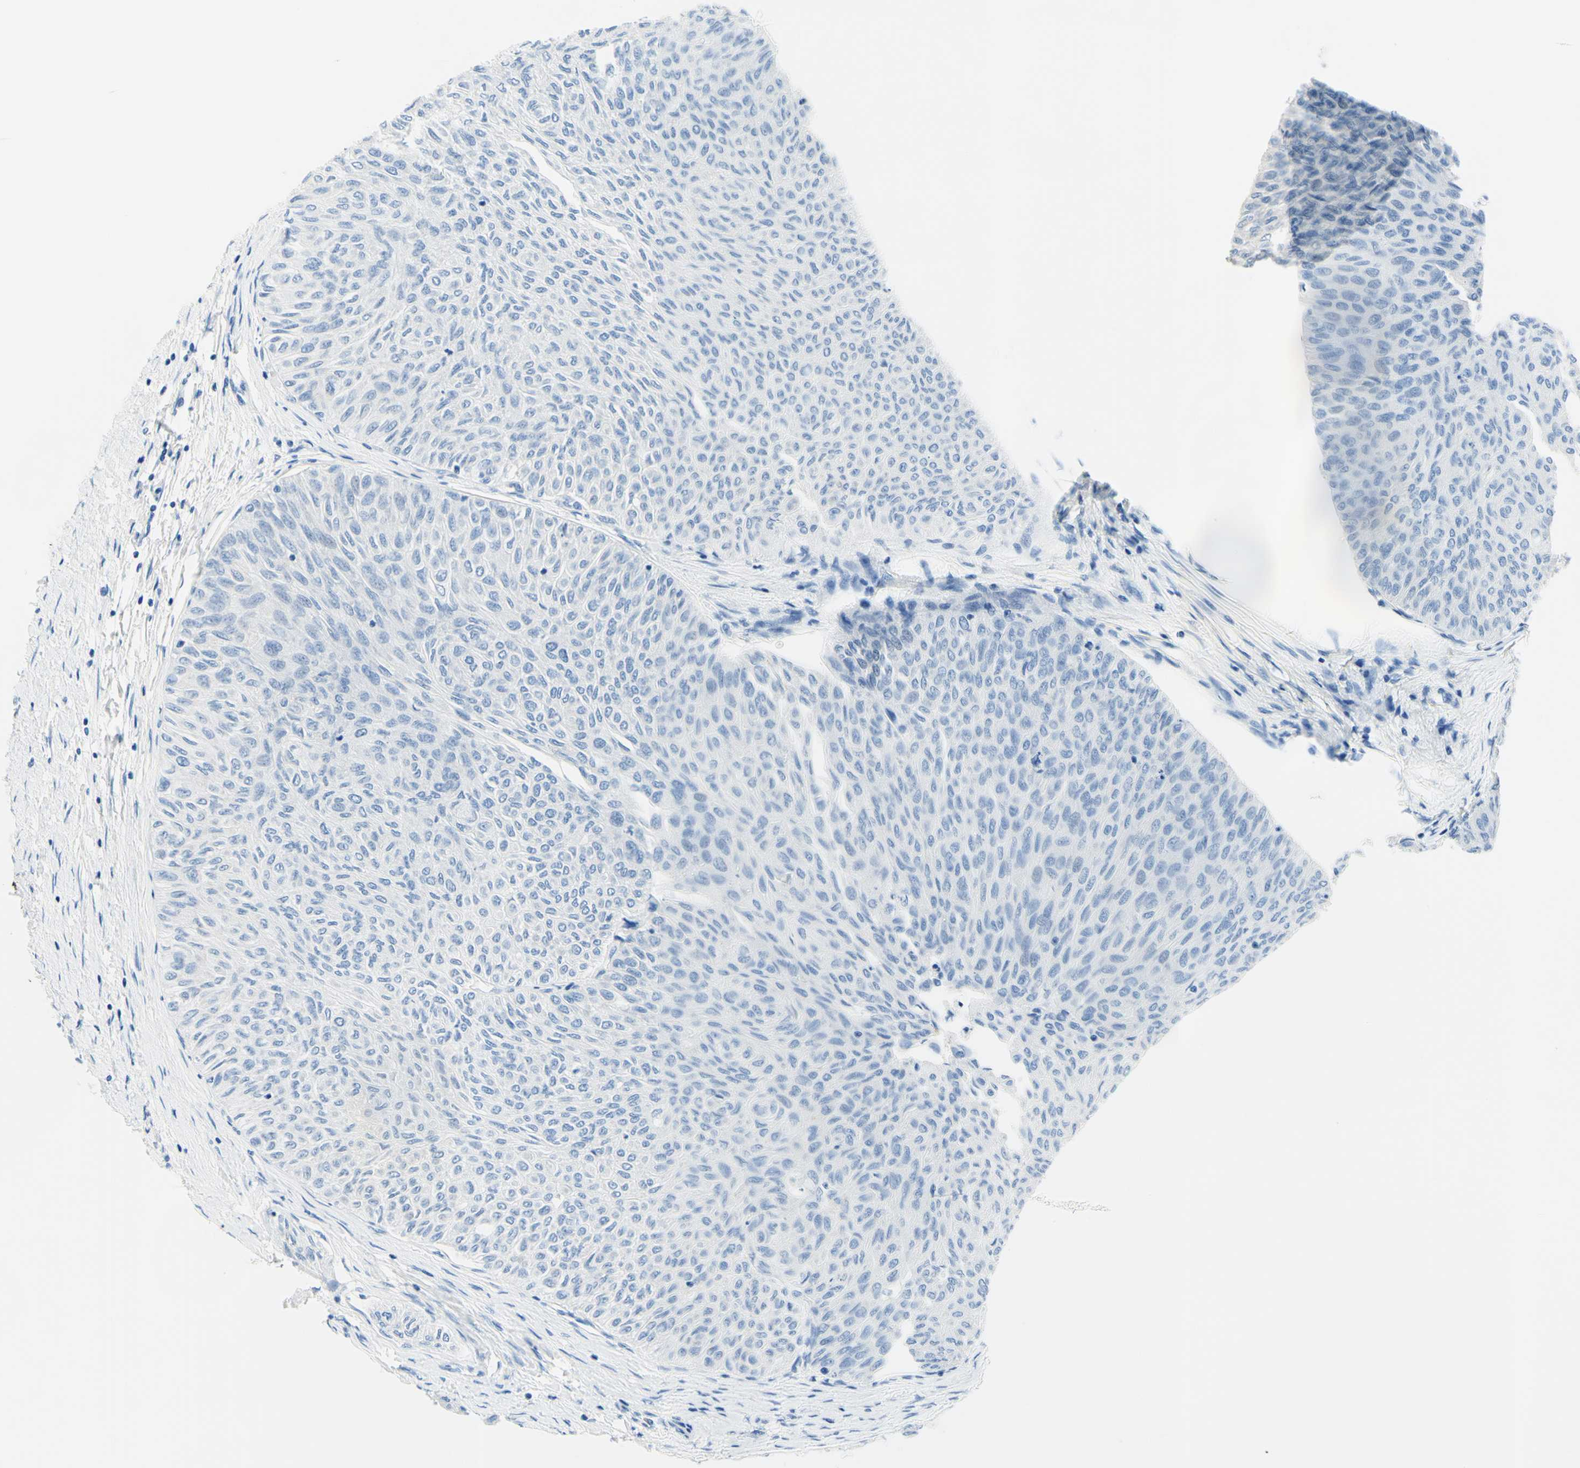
{"staining": {"intensity": "negative", "quantity": "none", "location": "none"}, "tissue": "urothelial cancer", "cell_type": "Tumor cells", "image_type": "cancer", "snomed": [{"axis": "morphology", "description": "Urothelial carcinoma, Low grade"}, {"axis": "topography", "description": "Urinary bladder"}], "caption": "A high-resolution image shows immunohistochemistry staining of low-grade urothelial carcinoma, which reveals no significant positivity in tumor cells.", "gene": "MYH2", "patient": {"sex": "male", "age": 78}}